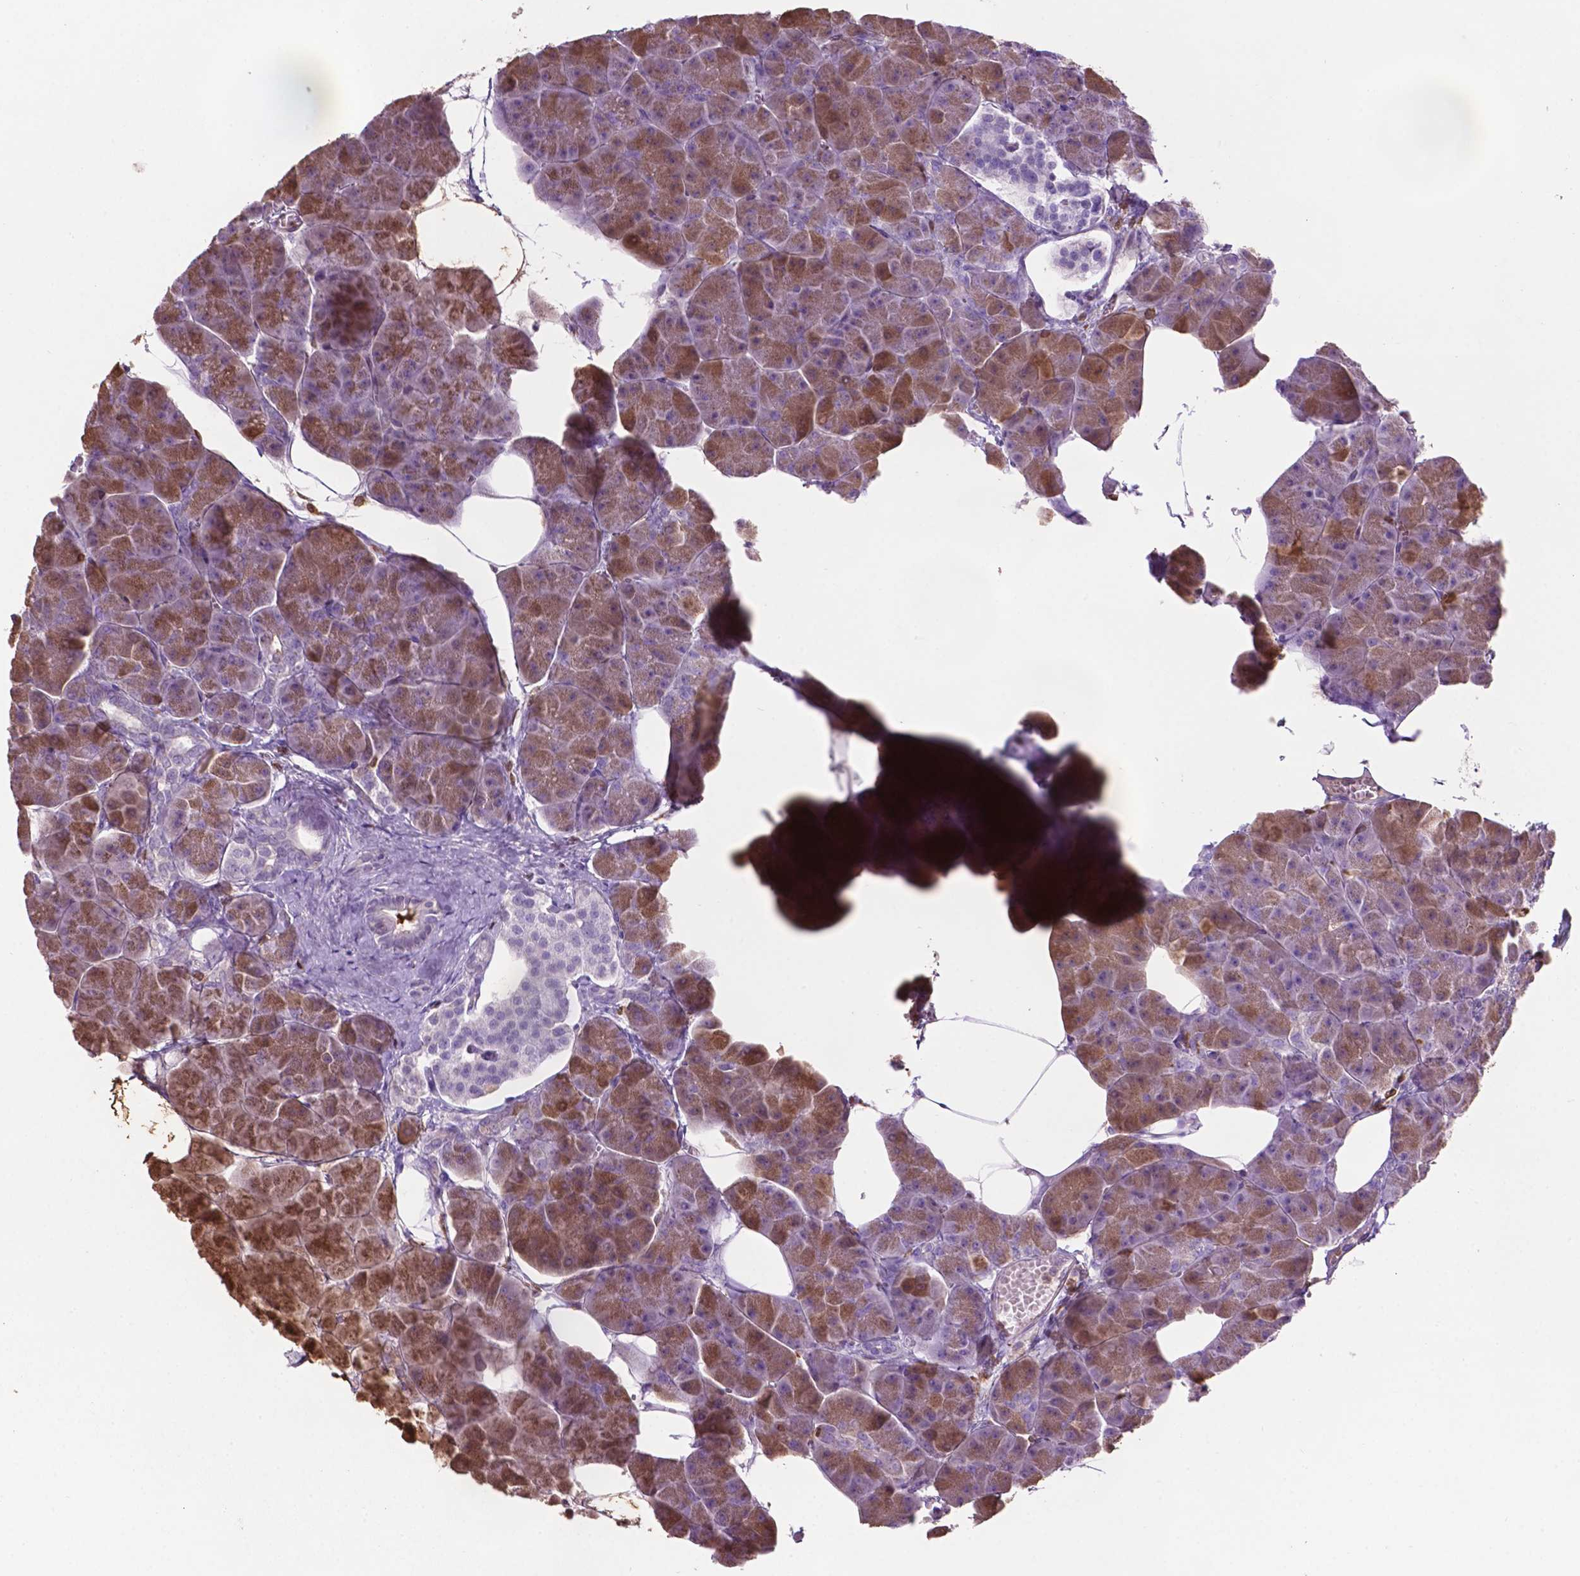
{"staining": {"intensity": "moderate", "quantity": "25%-75%", "location": "cytoplasmic/membranous"}, "tissue": "pancreas", "cell_type": "Exocrine glandular cells", "image_type": "normal", "snomed": [{"axis": "morphology", "description": "Normal tissue, NOS"}, {"axis": "topography", "description": "Adipose tissue"}, {"axis": "topography", "description": "Pancreas"}, {"axis": "topography", "description": "Peripheral nerve tissue"}], "caption": "High-magnification brightfield microscopy of normal pancreas stained with DAB (3,3'-diaminobenzidine) (brown) and counterstained with hematoxylin (blue). exocrine glandular cells exhibit moderate cytoplasmic/membranous positivity is appreciated in approximately25%-75% of cells.", "gene": "TBC1D10C", "patient": {"sex": "female", "age": 58}}